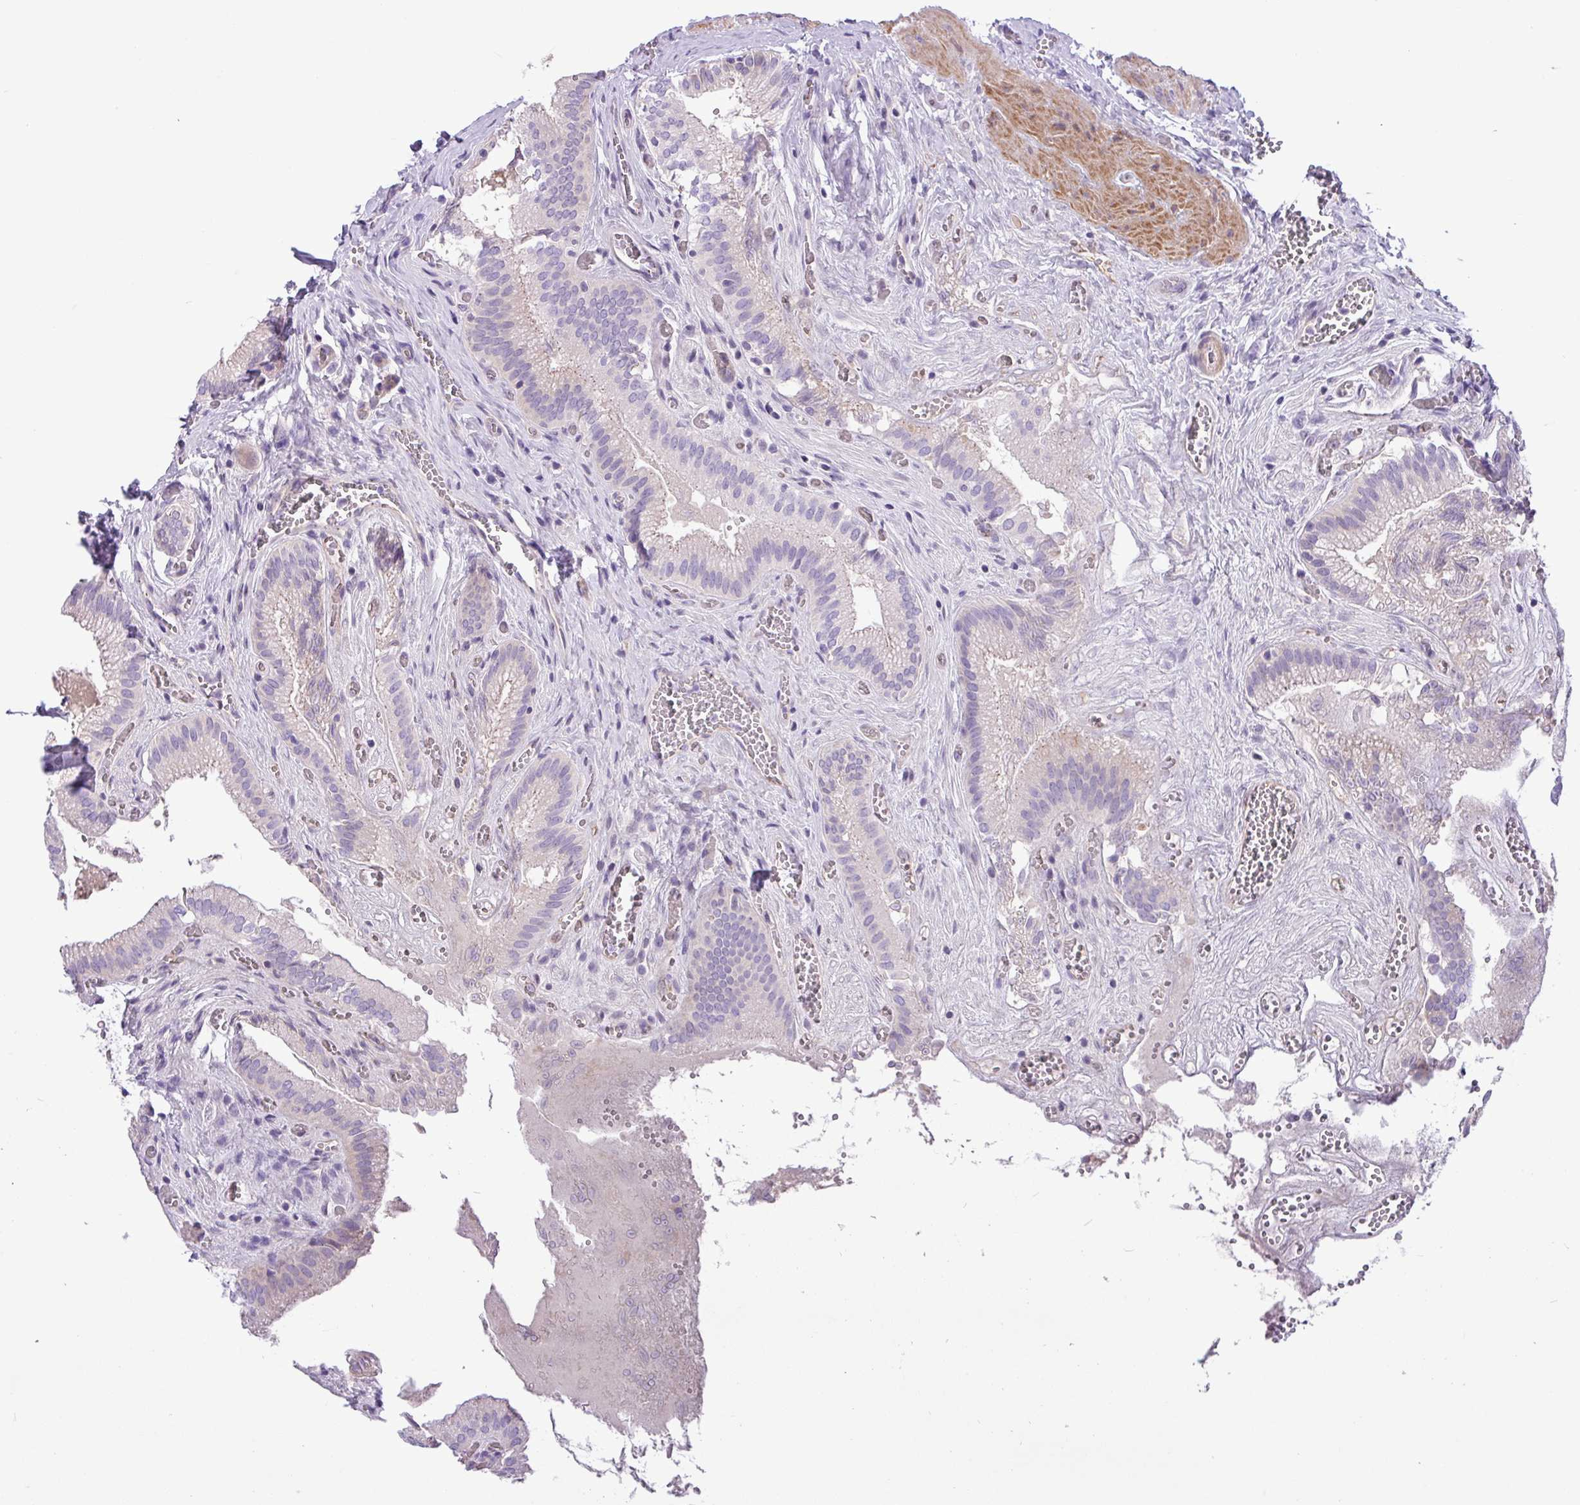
{"staining": {"intensity": "negative", "quantity": "none", "location": "none"}, "tissue": "gallbladder", "cell_type": "Glandular cells", "image_type": "normal", "snomed": [{"axis": "morphology", "description": "Normal tissue, NOS"}, {"axis": "topography", "description": "Gallbladder"}, {"axis": "topography", "description": "Peripheral nerve tissue"}], "caption": "A high-resolution photomicrograph shows immunohistochemistry staining of benign gallbladder, which reveals no significant staining in glandular cells.", "gene": "SPINK8", "patient": {"sex": "male", "age": 17}}